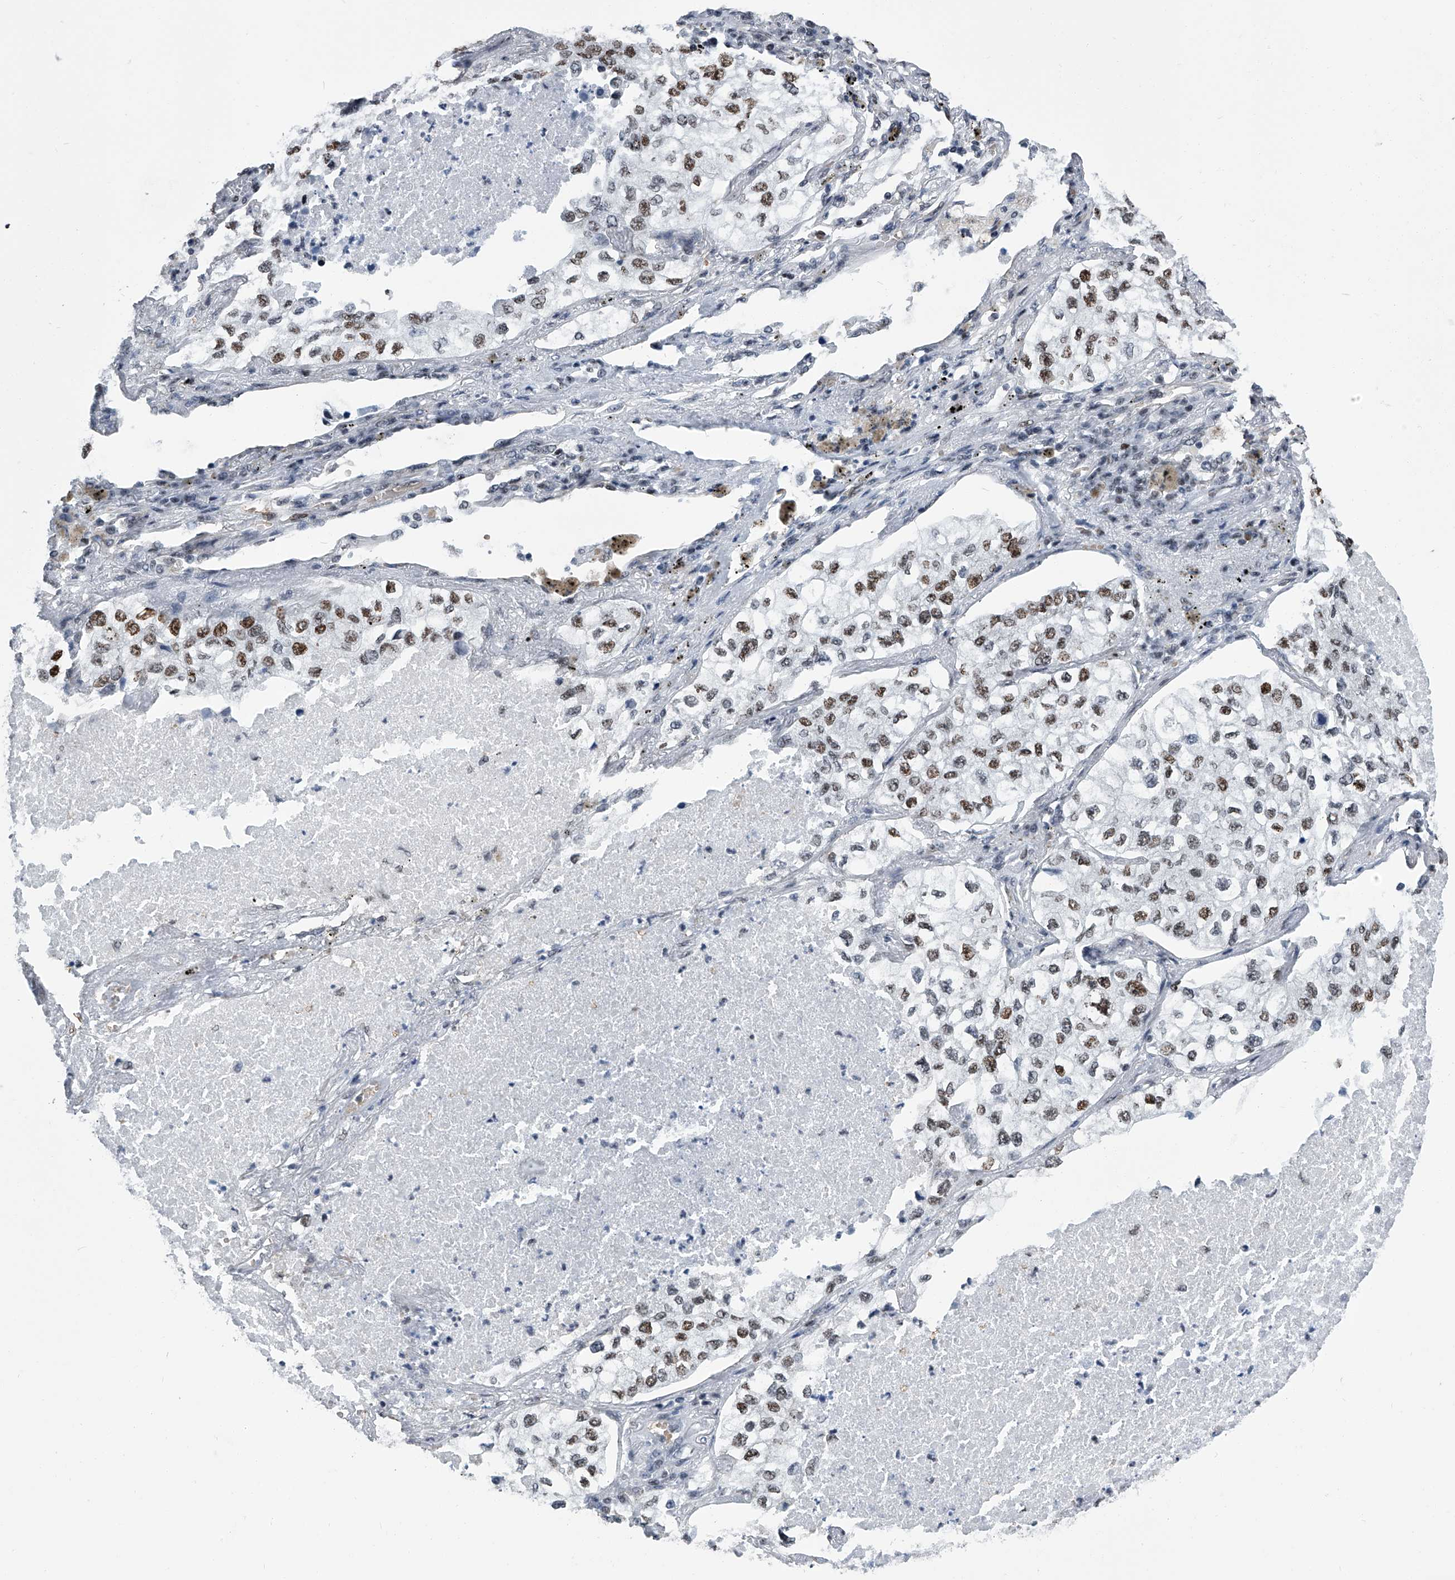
{"staining": {"intensity": "moderate", "quantity": "25%-75%", "location": "nuclear"}, "tissue": "lung cancer", "cell_type": "Tumor cells", "image_type": "cancer", "snomed": [{"axis": "morphology", "description": "Adenocarcinoma, NOS"}, {"axis": "topography", "description": "Lung"}], "caption": "This is an image of IHC staining of adenocarcinoma (lung), which shows moderate expression in the nuclear of tumor cells.", "gene": "SIM2", "patient": {"sex": "male", "age": 63}}